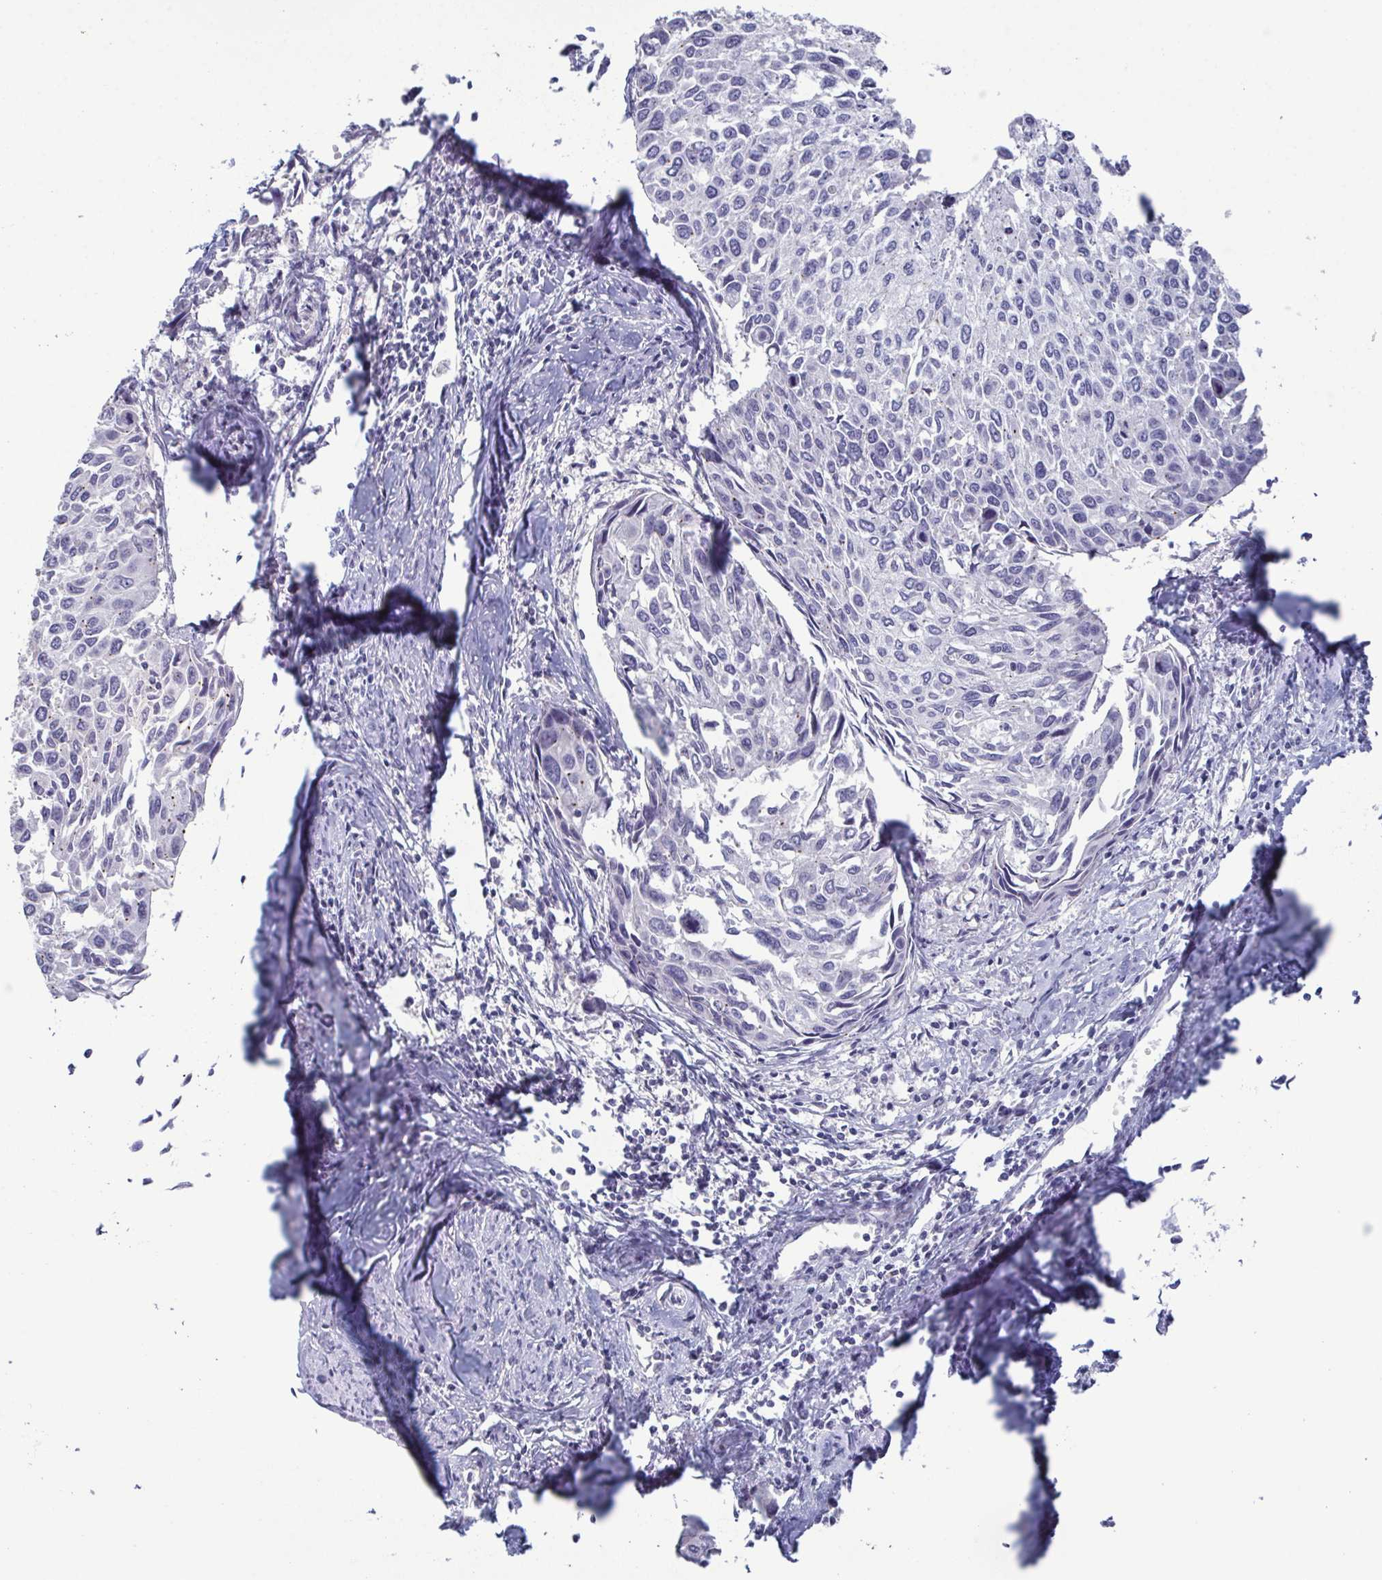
{"staining": {"intensity": "negative", "quantity": "none", "location": "none"}, "tissue": "cervical cancer", "cell_type": "Tumor cells", "image_type": "cancer", "snomed": [{"axis": "morphology", "description": "Squamous cell carcinoma, NOS"}, {"axis": "topography", "description": "Cervix"}], "caption": "Cervical squamous cell carcinoma was stained to show a protein in brown. There is no significant expression in tumor cells.", "gene": "GLDC", "patient": {"sex": "female", "age": 50}}